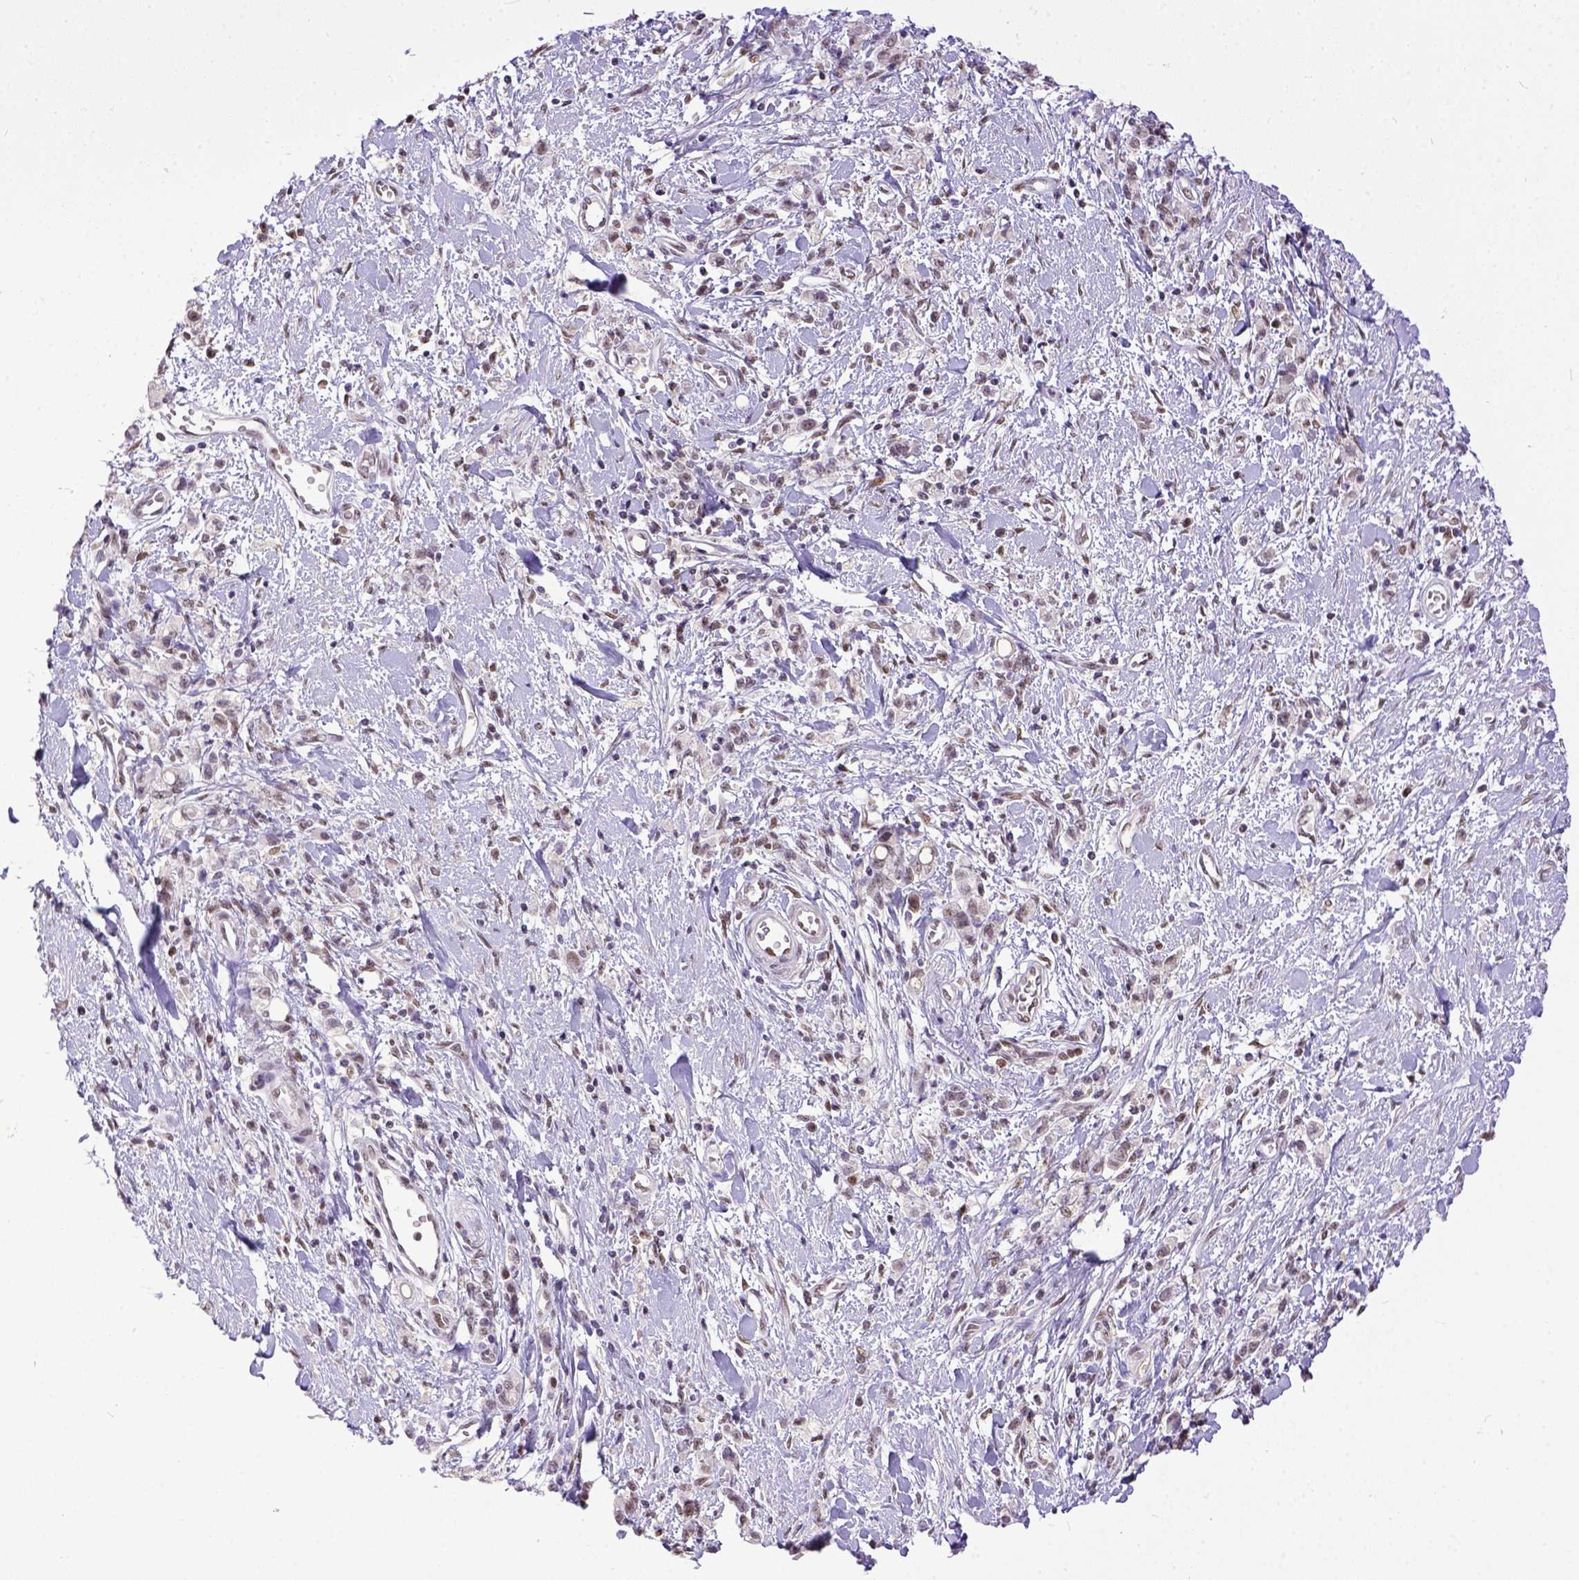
{"staining": {"intensity": "weak", "quantity": ">75%", "location": "nuclear"}, "tissue": "stomach cancer", "cell_type": "Tumor cells", "image_type": "cancer", "snomed": [{"axis": "morphology", "description": "Adenocarcinoma, NOS"}, {"axis": "topography", "description": "Stomach"}], "caption": "Protein expression analysis of human stomach cancer (adenocarcinoma) reveals weak nuclear positivity in approximately >75% of tumor cells. (DAB IHC, brown staining for protein, blue staining for nuclei).", "gene": "ERCC1", "patient": {"sex": "male", "age": 77}}